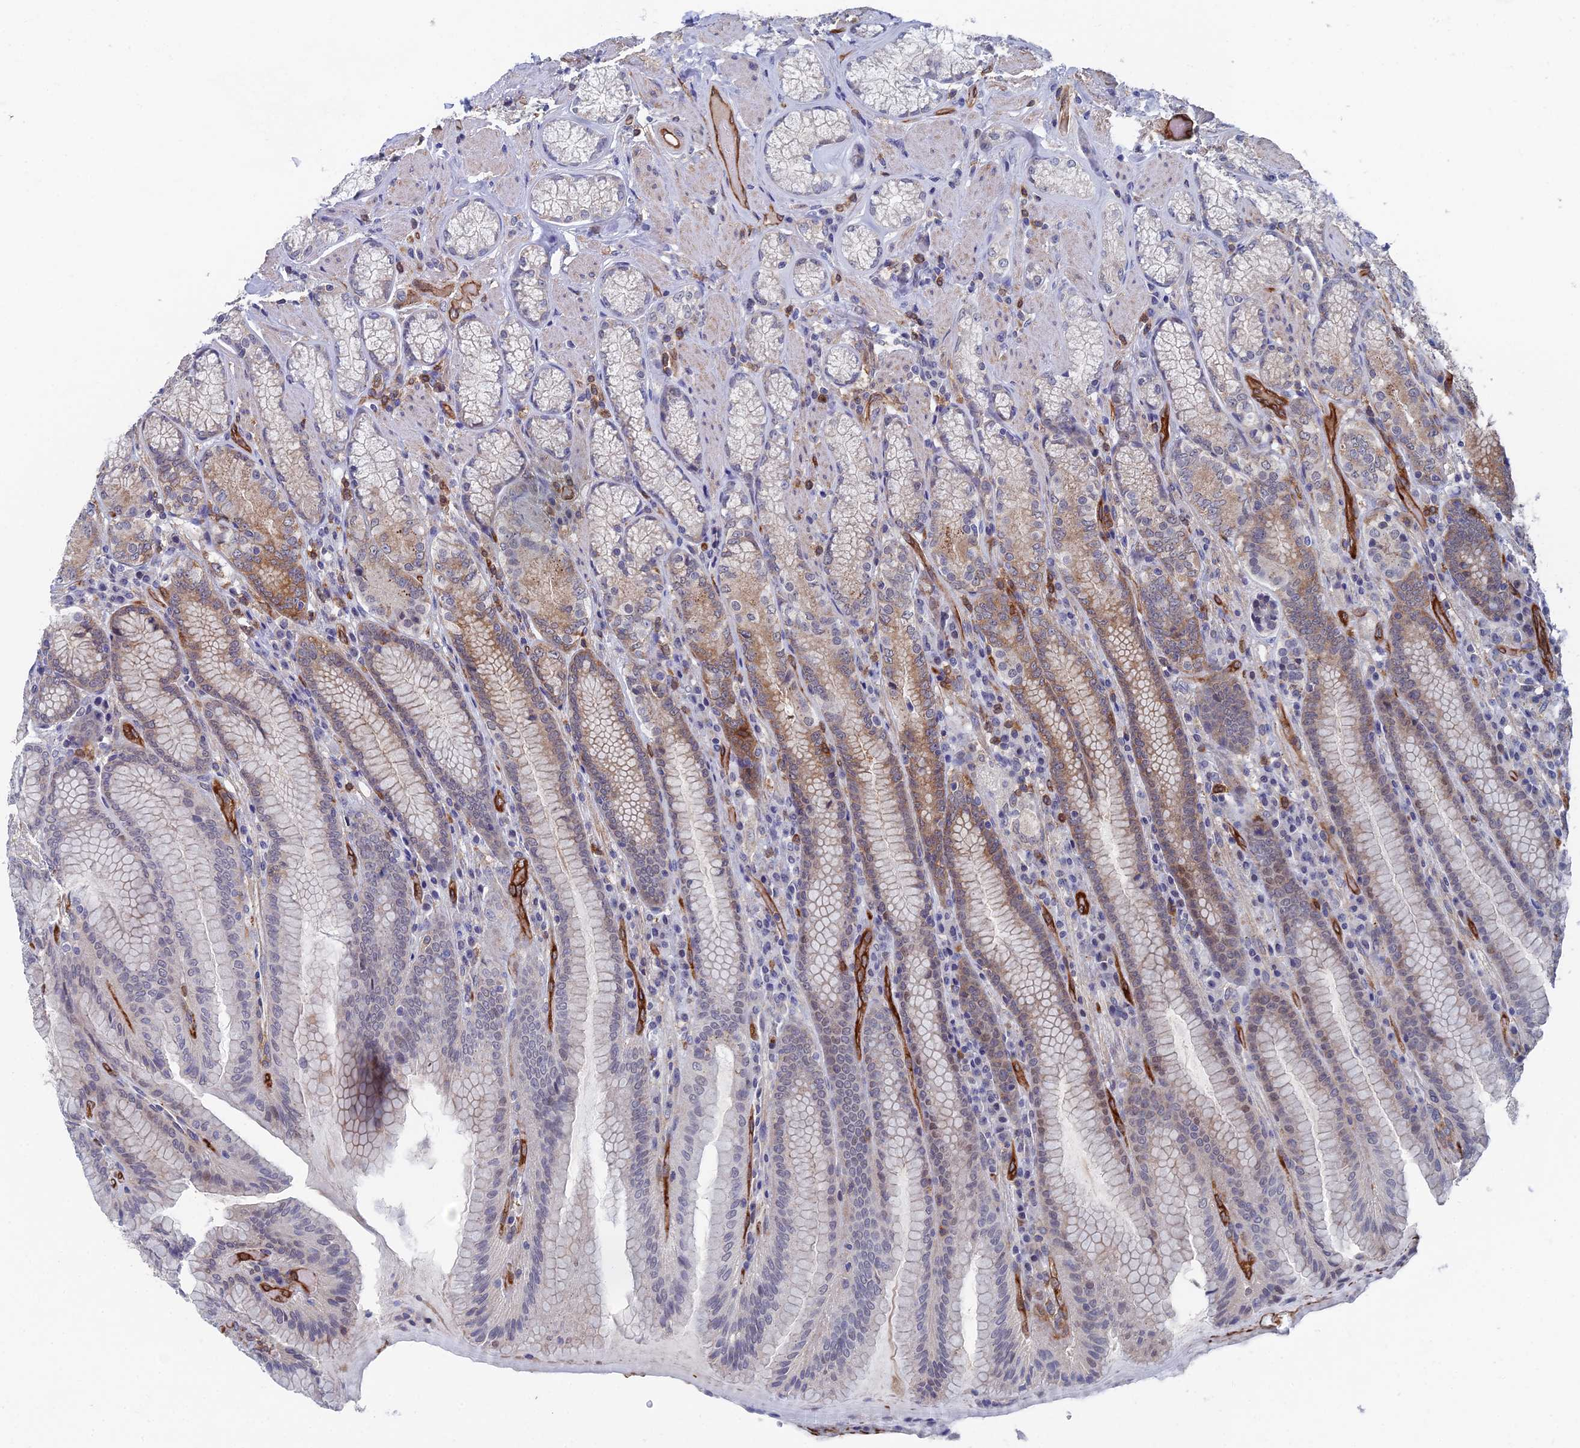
{"staining": {"intensity": "strong", "quantity": "<25%", "location": "cytoplasmic/membranous"}, "tissue": "stomach", "cell_type": "Glandular cells", "image_type": "normal", "snomed": [{"axis": "morphology", "description": "Normal tissue, NOS"}, {"axis": "topography", "description": "Stomach, upper"}, {"axis": "topography", "description": "Stomach, lower"}], "caption": "The histopathology image reveals a brown stain indicating the presence of a protein in the cytoplasmic/membranous of glandular cells in stomach.", "gene": "ARAP3", "patient": {"sex": "female", "age": 76}}